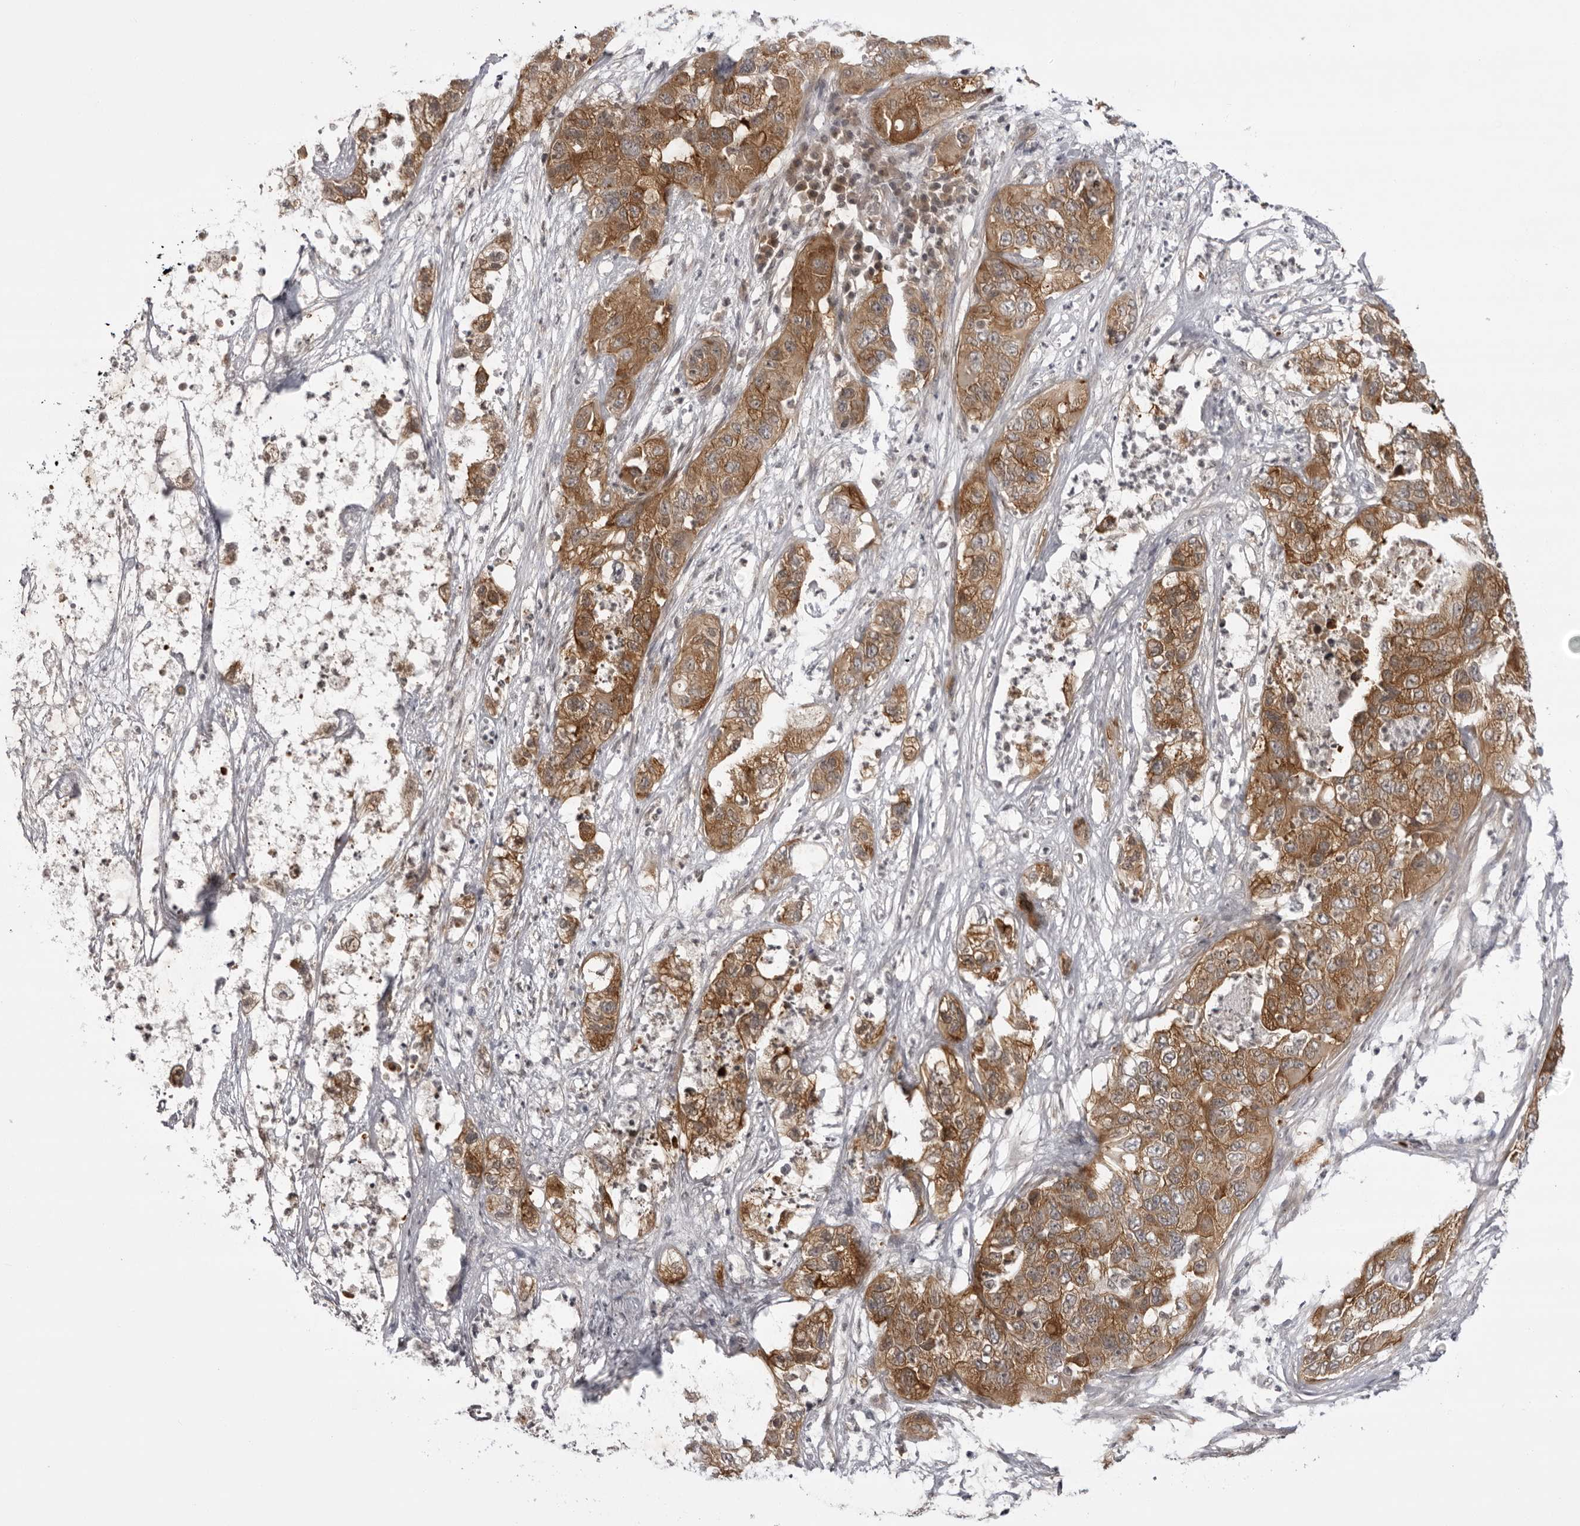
{"staining": {"intensity": "moderate", "quantity": ">75%", "location": "cytoplasmic/membranous"}, "tissue": "pancreatic cancer", "cell_type": "Tumor cells", "image_type": "cancer", "snomed": [{"axis": "morphology", "description": "Adenocarcinoma, NOS"}, {"axis": "topography", "description": "Pancreas"}], "caption": "Human pancreatic cancer stained with a brown dye demonstrates moderate cytoplasmic/membranous positive positivity in about >75% of tumor cells.", "gene": "USP43", "patient": {"sex": "female", "age": 78}}